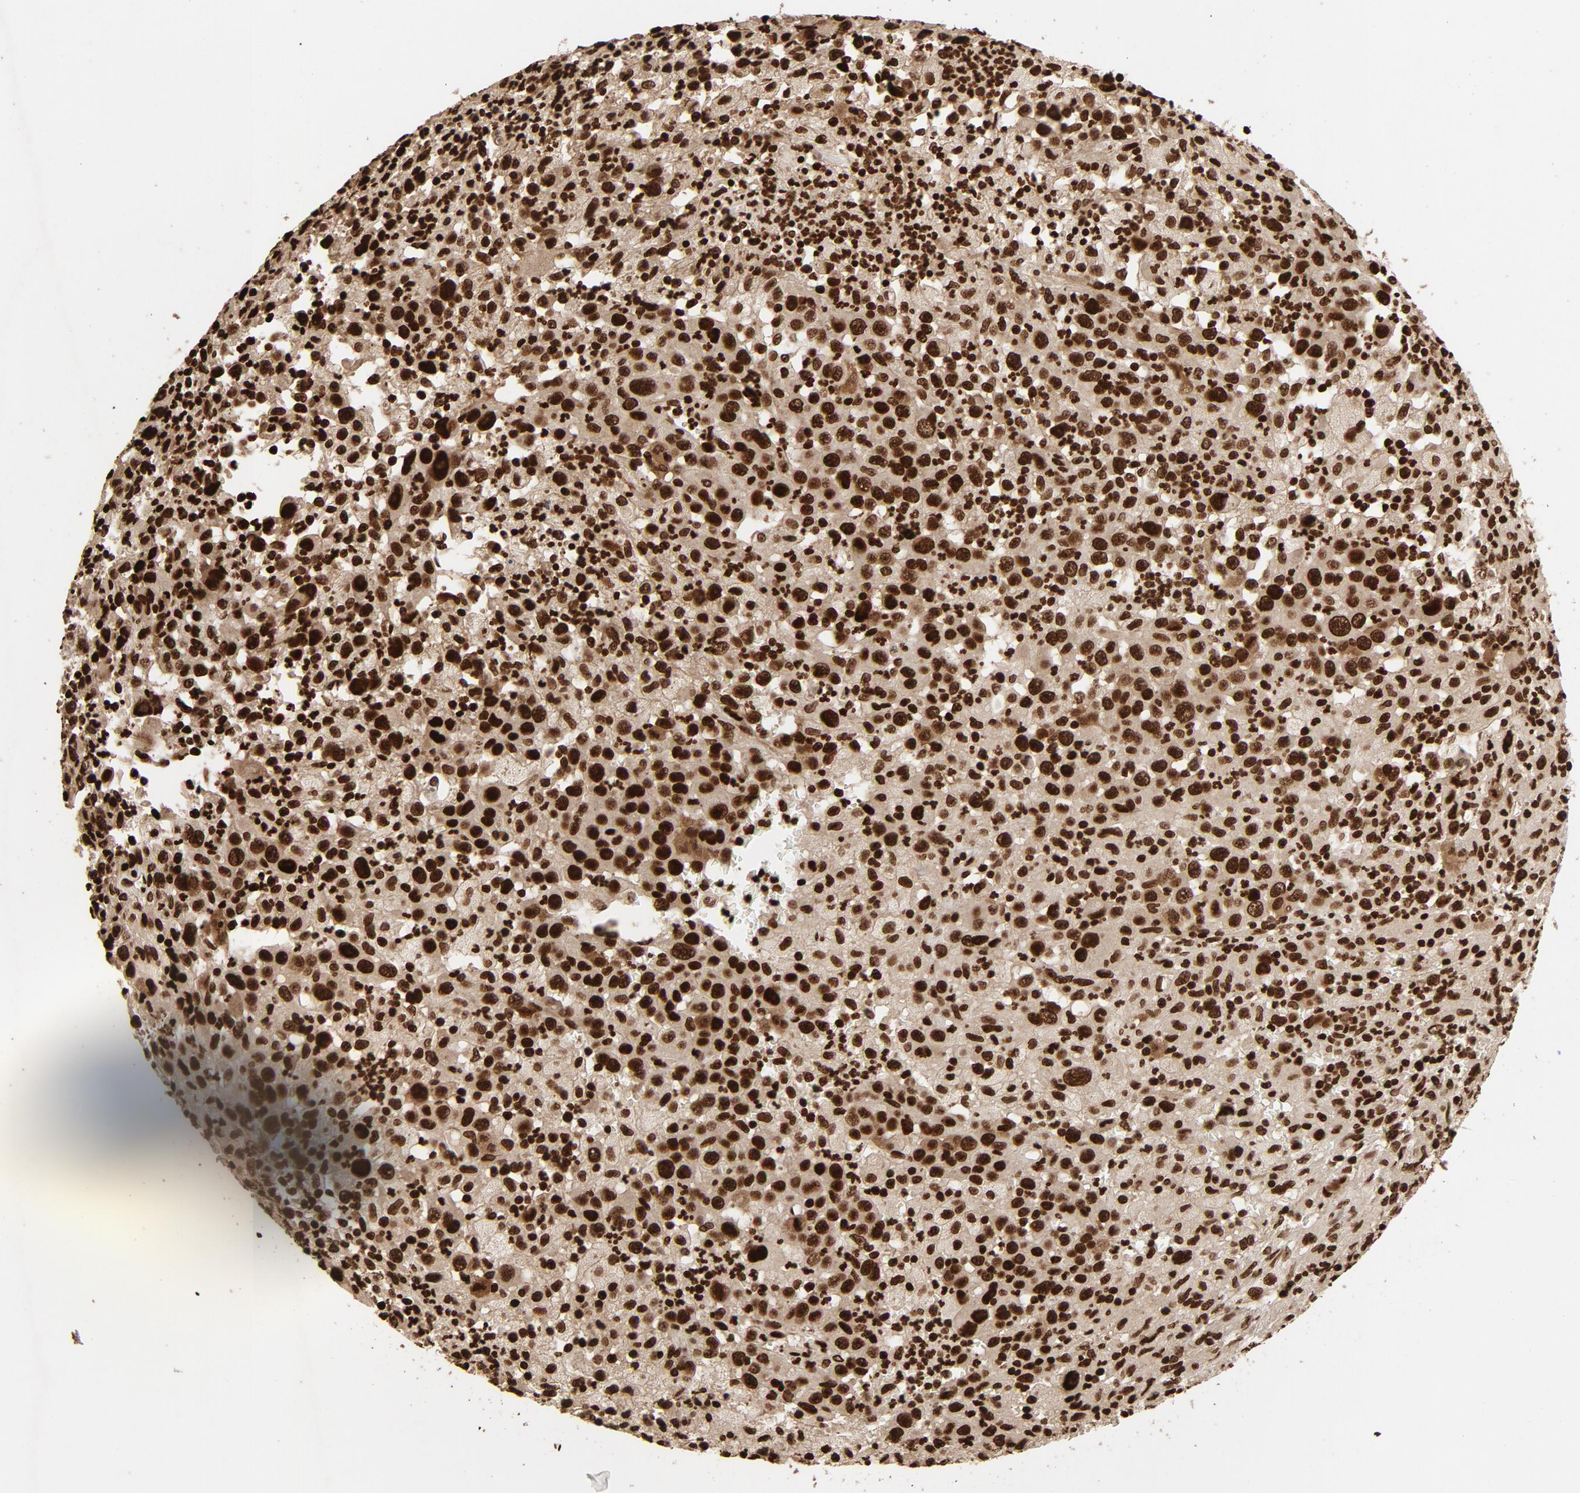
{"staining": {"intensity": "strong", "quantity": ">75%", "location": "nuclear"}, "tissue": "melanoma", "cell_type": "Tumor cells", "image_type": "cancer", "snomed": [{"axis": "morphology", "description": "Malignant melanoma, Metastatic site"}, {"axis": "topography", "description": "Skin"}], "caption": "Malignant melanoma (metastatic site) stained for a protein (brown) shows strong nuclear positive staining in about >75% of tumor cells.", "gene": "TP53BP1", "patient": {"sex": "female", "age": 56}}